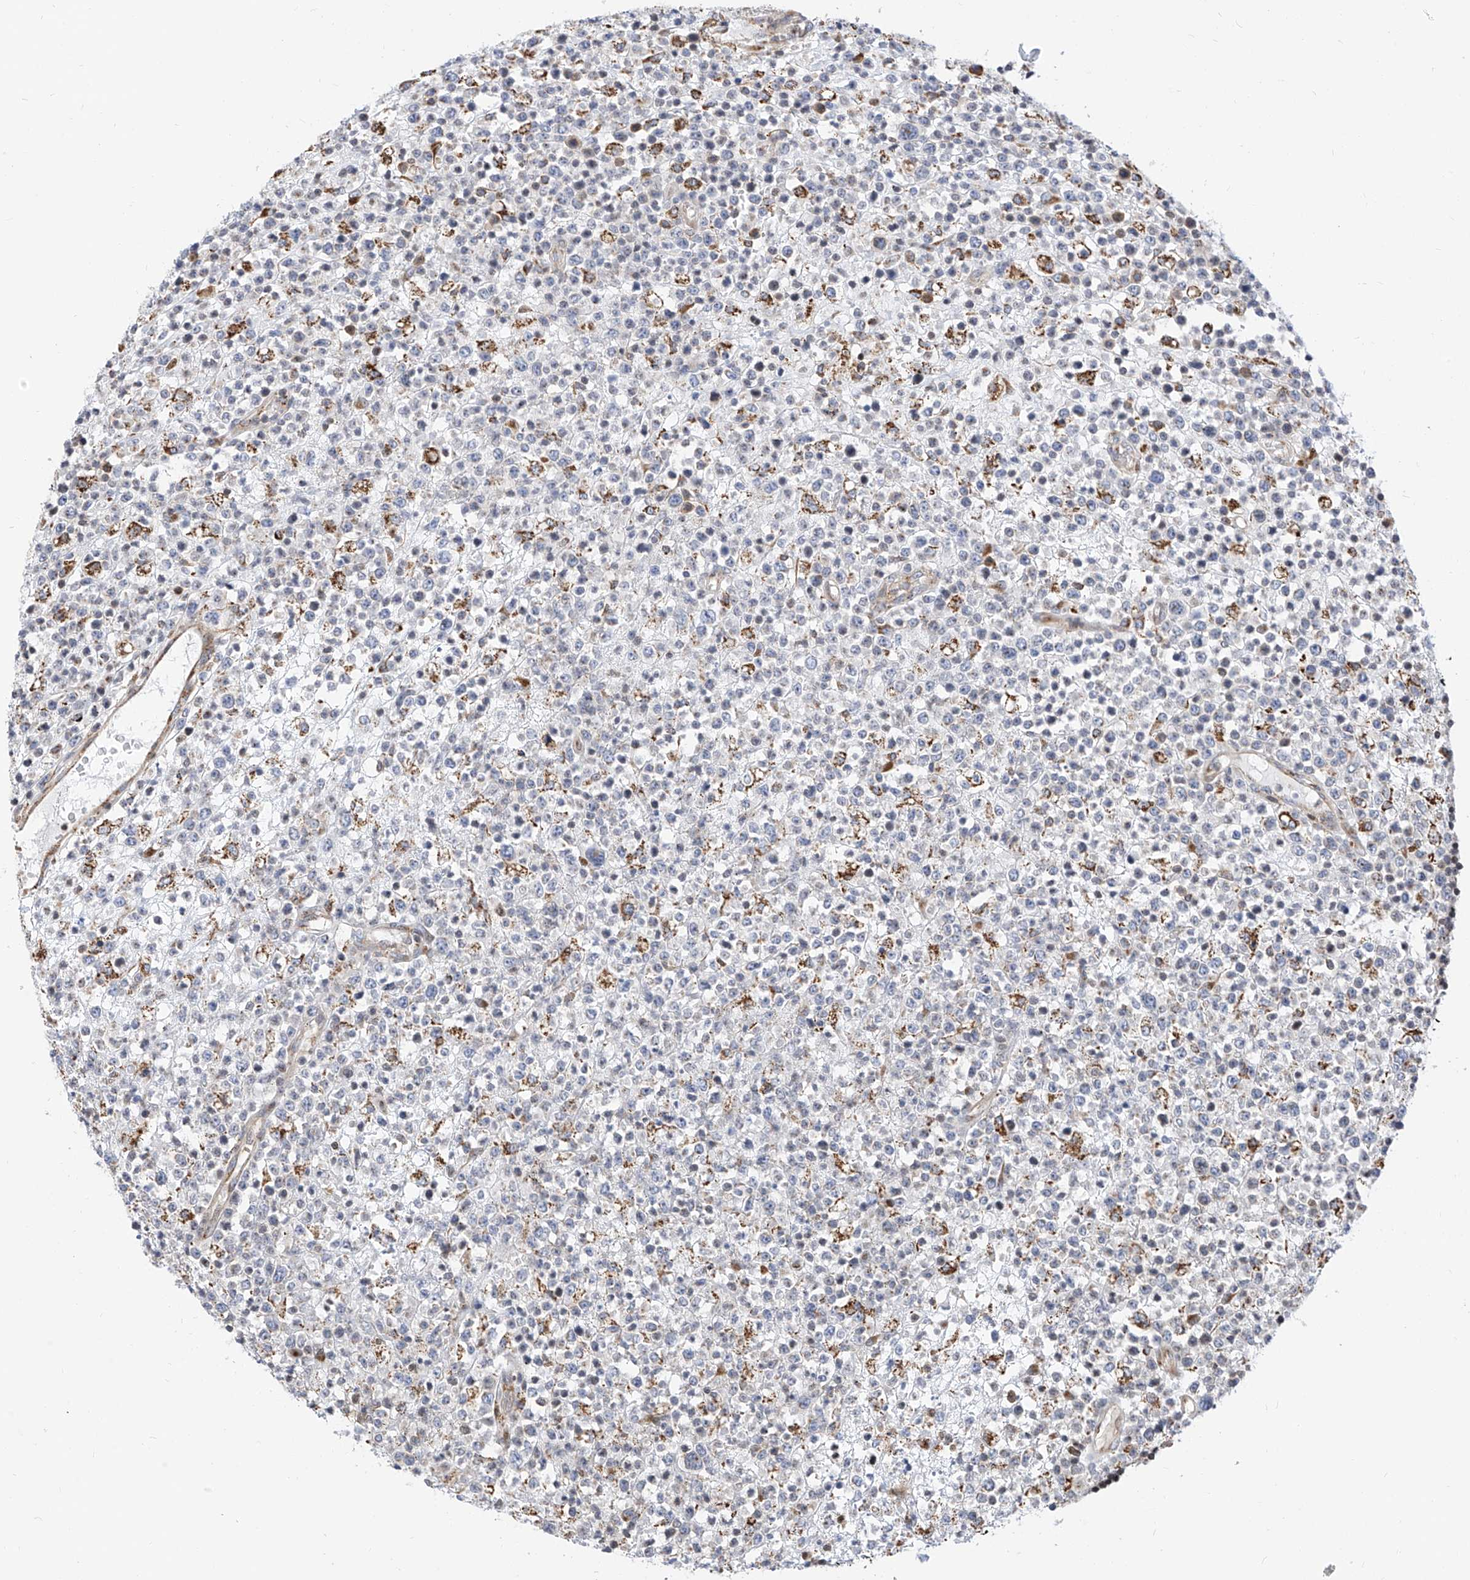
{"staining": {"intensity": "moderate", "quantity": "<25%", "location": "cytoplasmic/membranous"}, "tissue": "lymphoma", "cell_type": "Tumor cells", "image_type": "cancer", "snomed": [{"axis": "morphology", "description": "Malignant lymphoma, non-Hodgkin's type, High grade"}, {"axis": "topography", "description": "Colon"}], "caption": "High-grade malignant lymphoma, non-Hodgkin's type stained for a protein reveals moderate cytoplasmic/membranous positivity in tumor cells.", "gene": "TTLL8", "patient": {"sex": "female", "age": 53}}